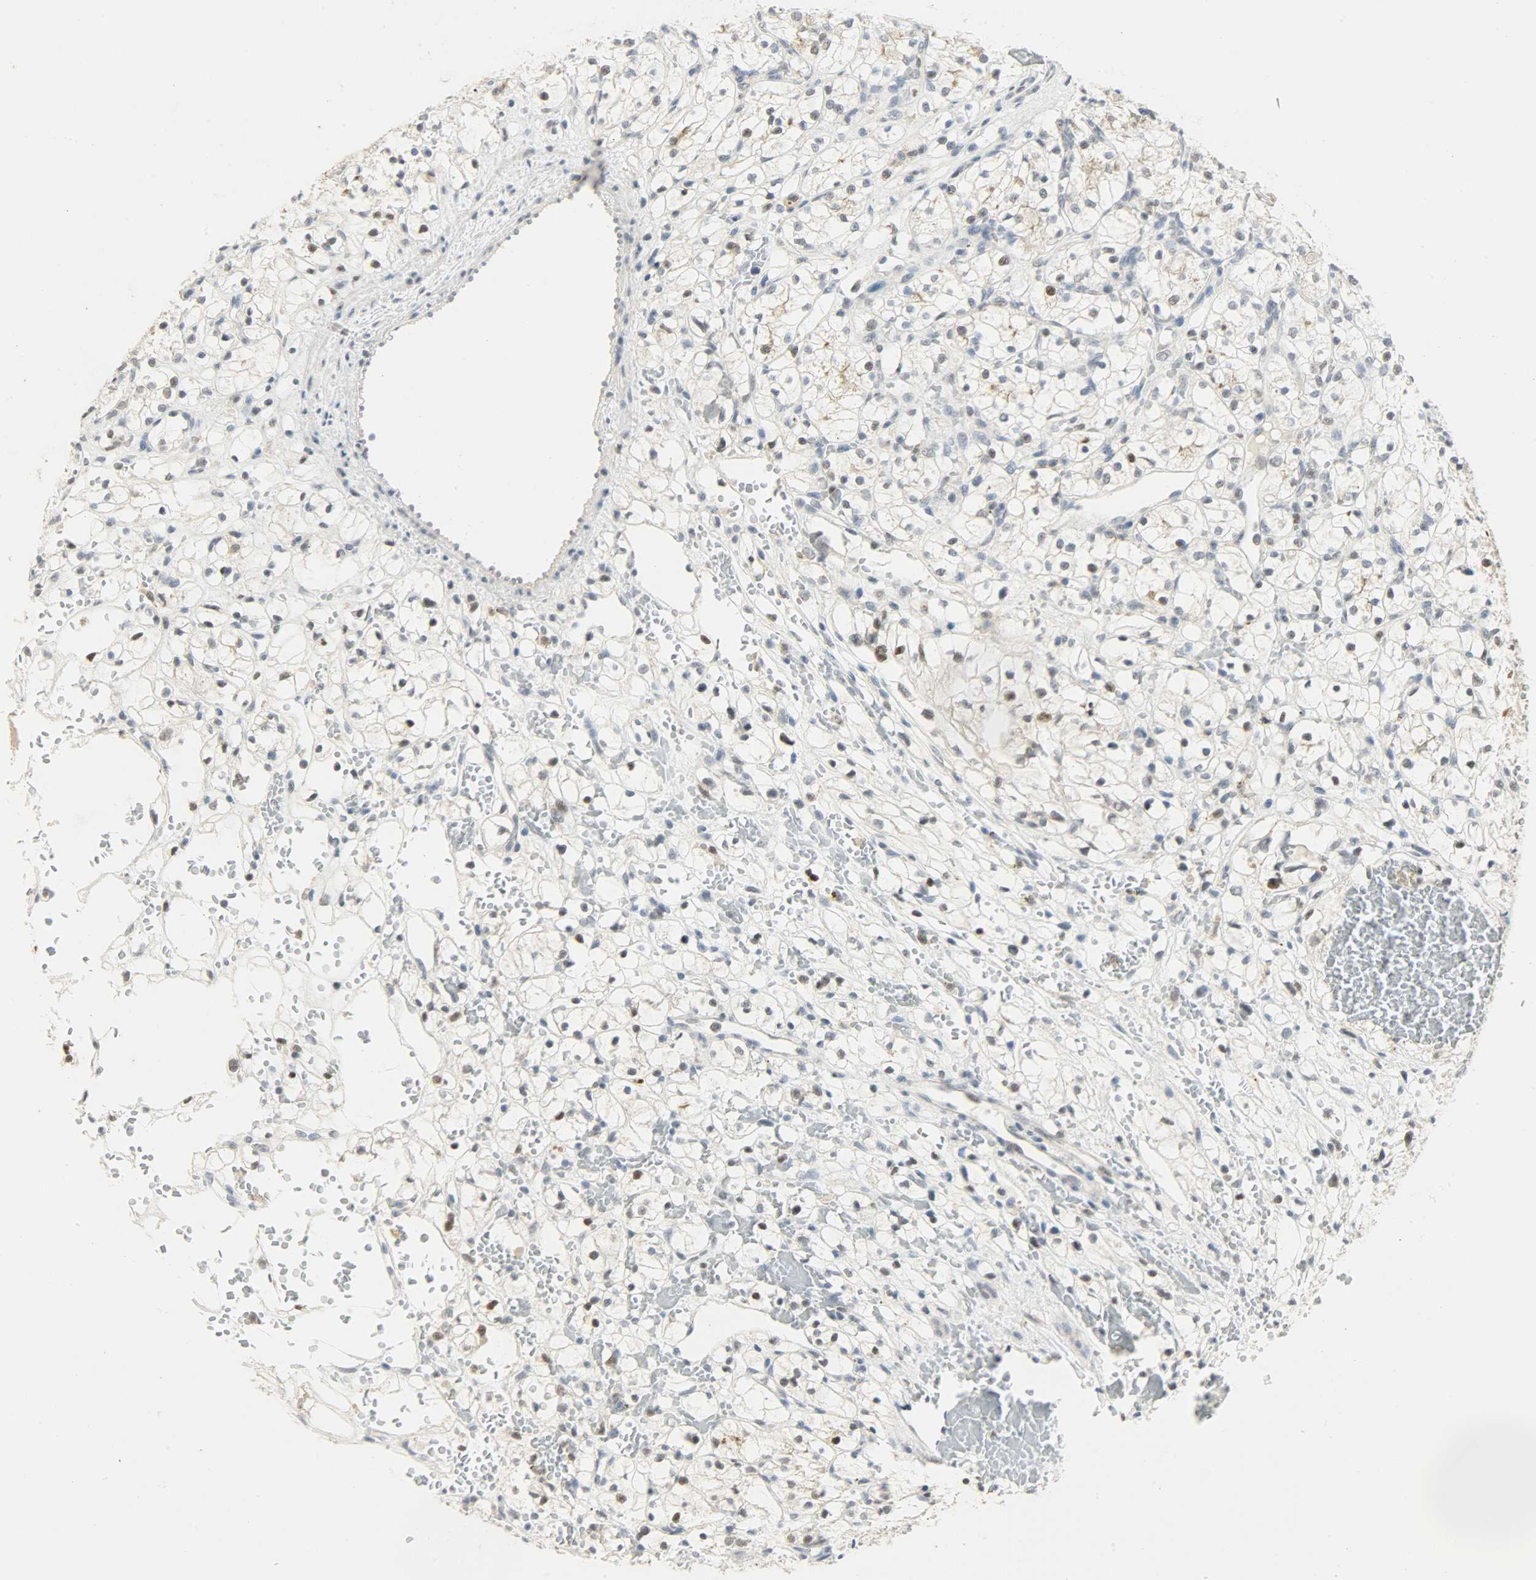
{"staining": {"intensity": "weak", "quantity": "25%-75%", "location": "nuclear"}, "tissue": "renal cancer", "cell_type": "Tumor cells", "image_type": "cancer", "snomed": [{"axis": "morphology", "description": "Adenocarcinoma, NOS"}, {"axis": "topography", "description": "Kidney"}], "caption": "Protein expression by IHC reveals weak nuclear positivity in approximately 25%-75% of tumor cells in renal adenocarcinoma. Ihc stains the protein of interest in brown and the nuclei are stained blue.", "gene": "PPARG", "patient": {"sex": "female", "age": 60}}